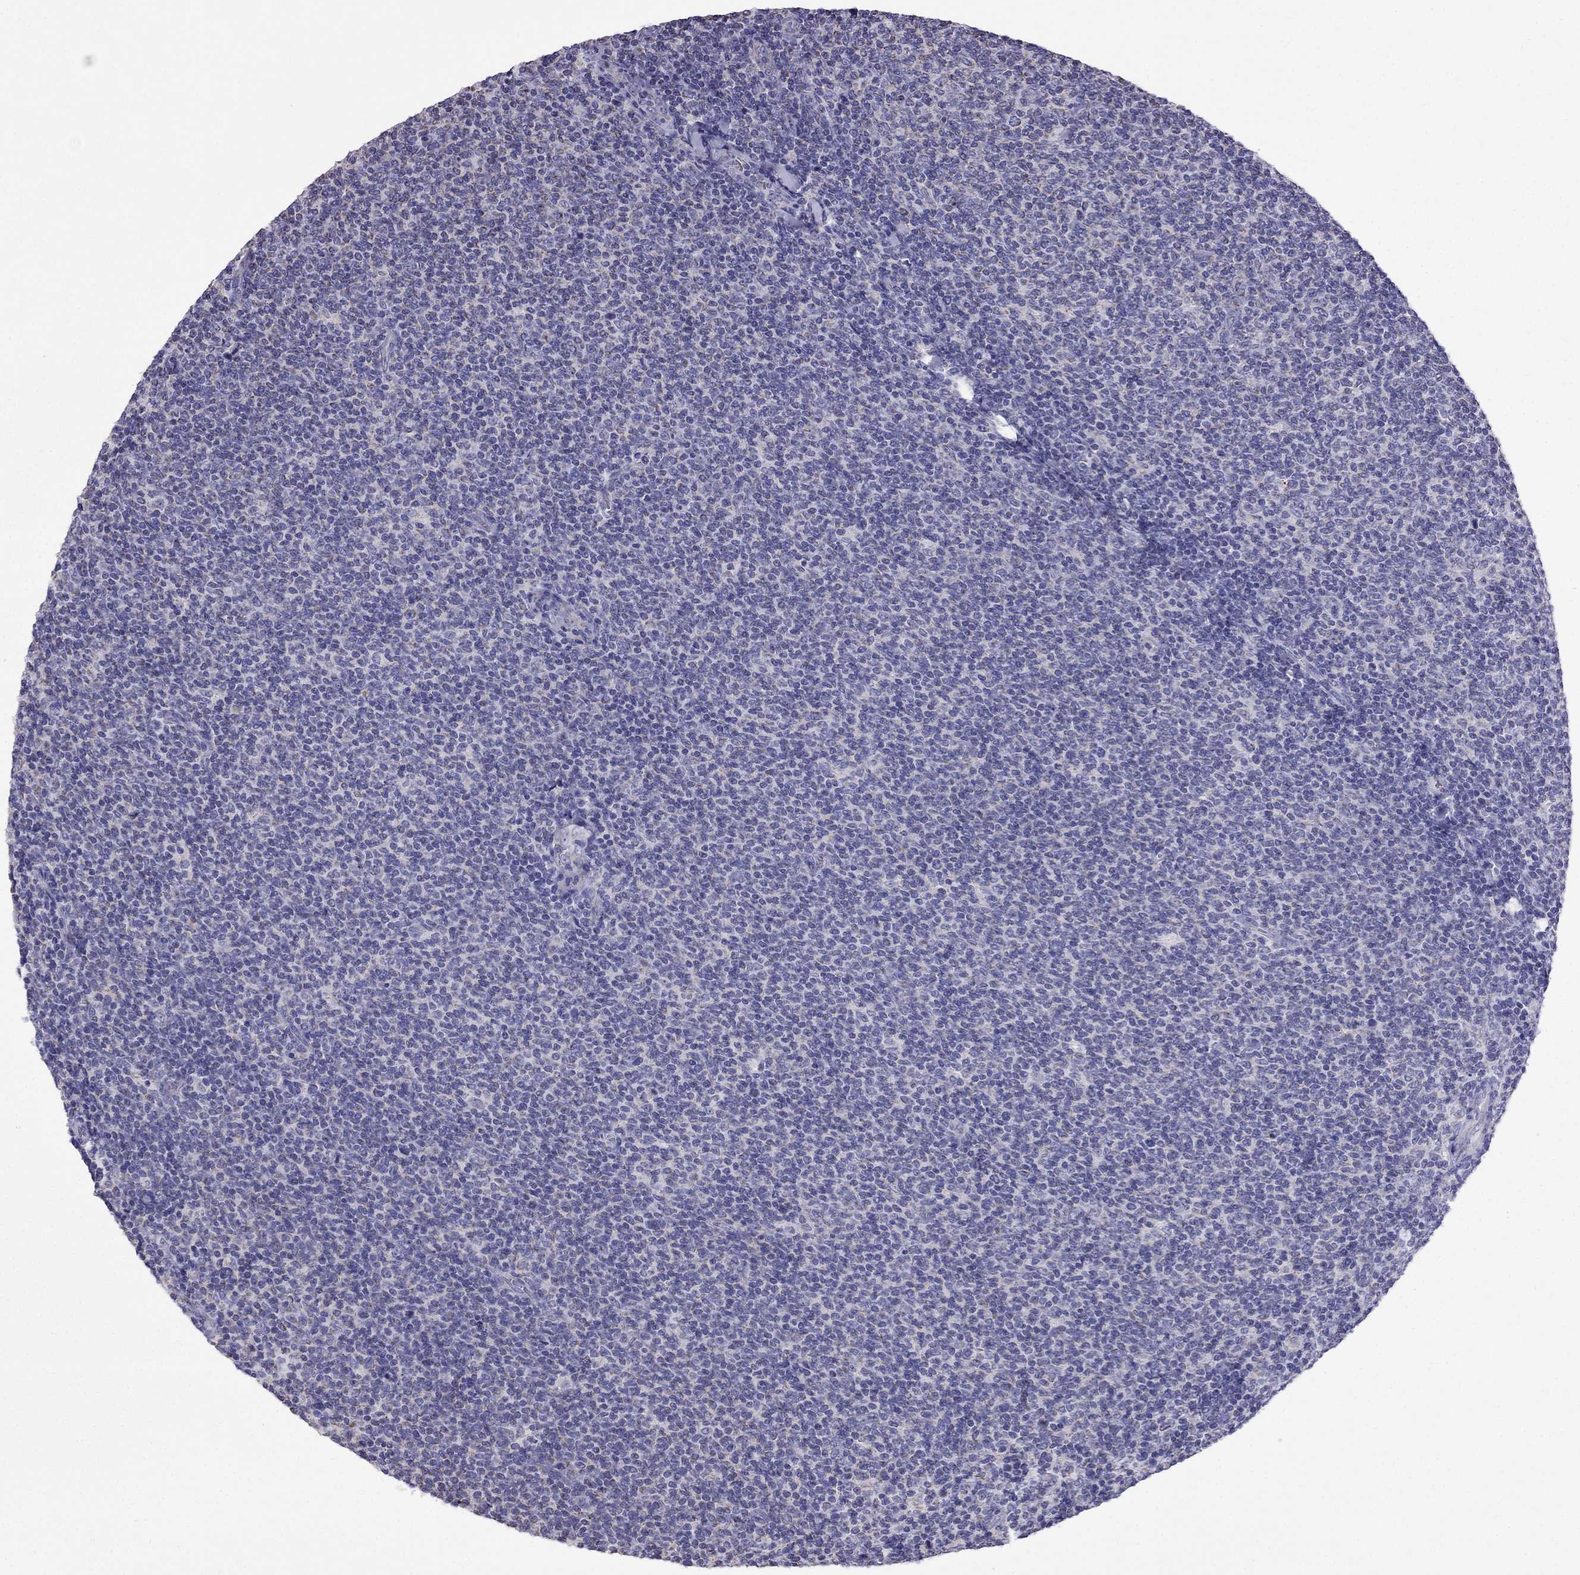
{"staining": {"intensity": "negative", "quantity": "none", "location": "none"}, "tissue": "lymphoma", "cell_type": "Tumor cells", "image_type": "cancer", "snomed": [{"axis": "morphology", "description": "Malignant lymphoma, non-Hodgkin's type, Low grade"}, {"axis": "topography", "description": "Lymph node"}], "caption": "Immunohistochemistry of human low-grade malignant lymphoma, non-Hodgkin's type demonstrates no expression in tumor cells.", "gene": "DSC1", "patient": {"sex": "male", "age": 52}}